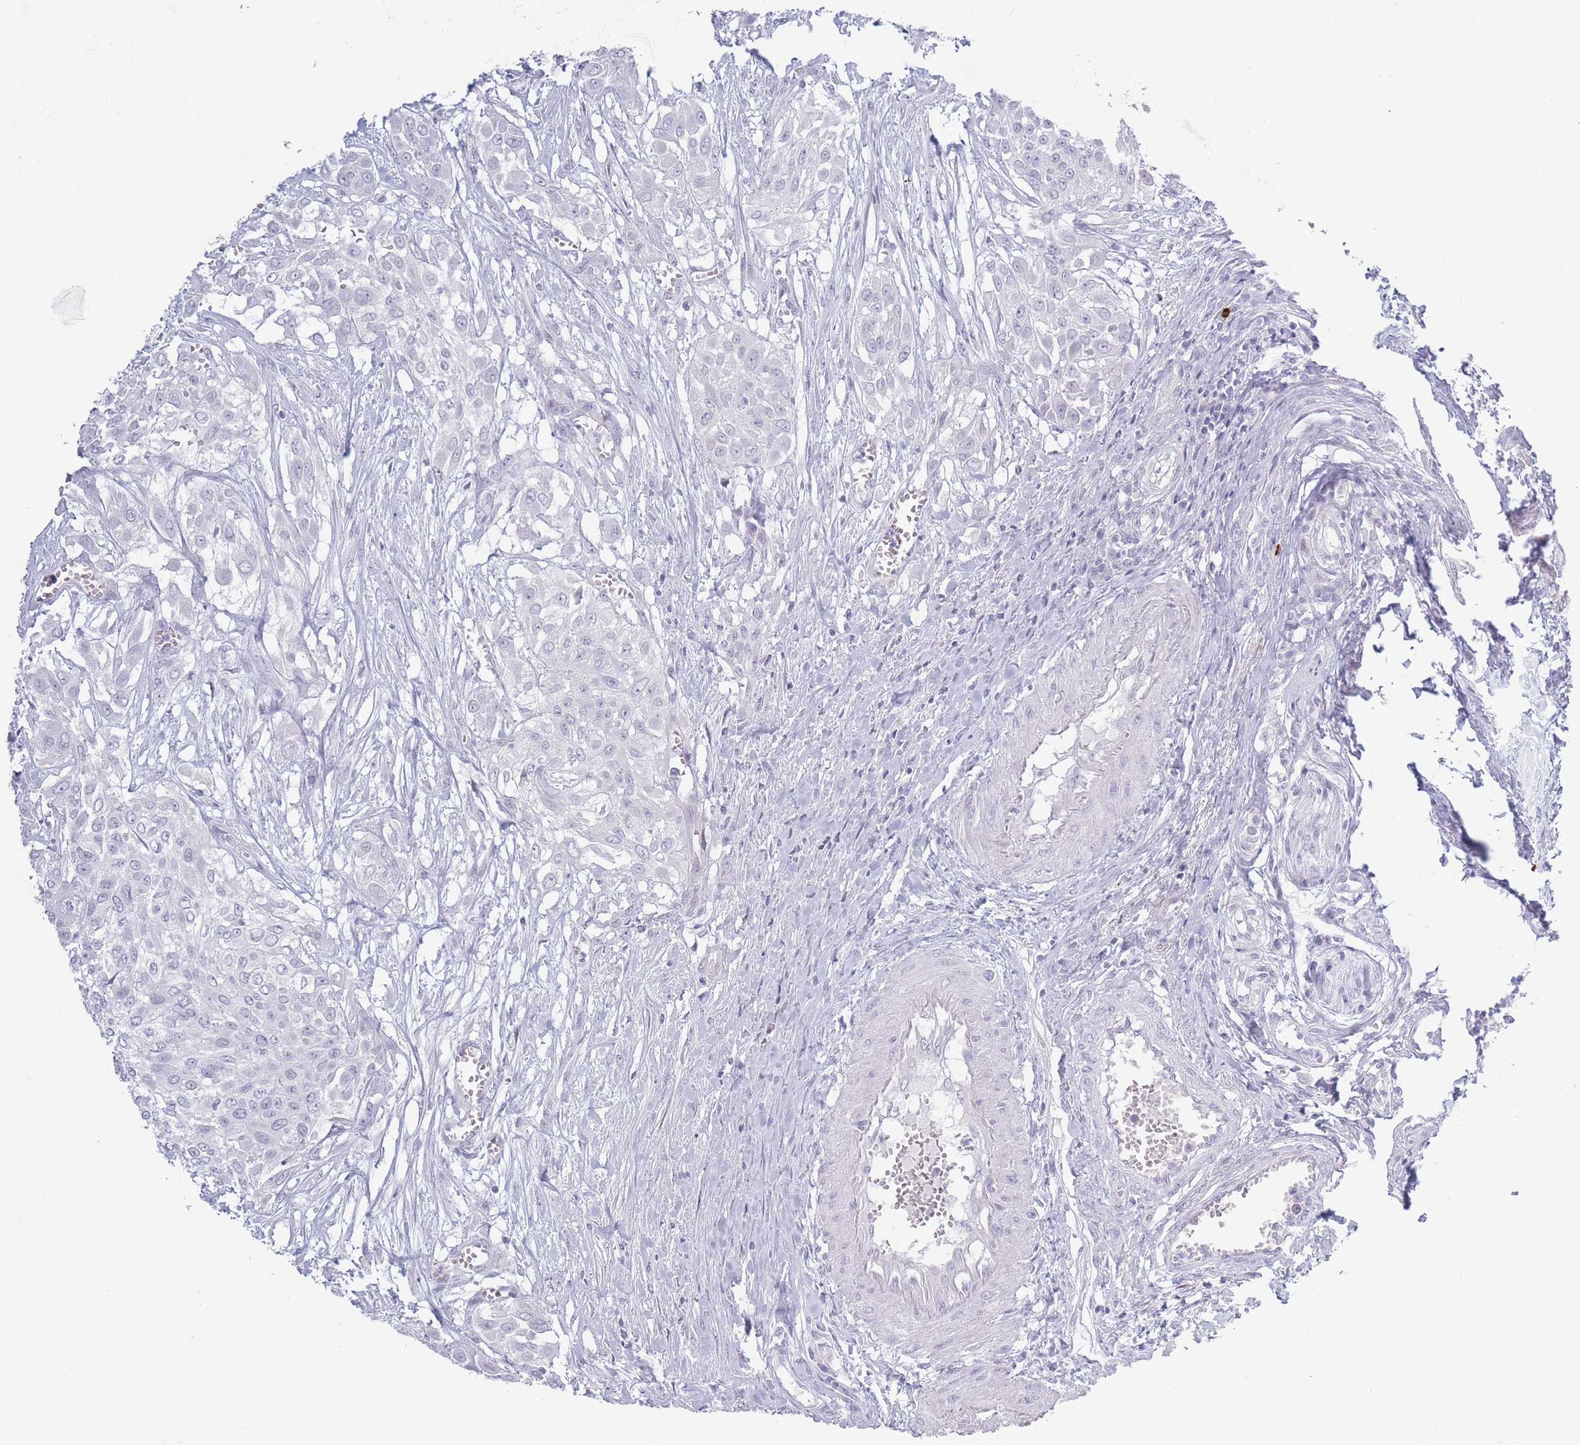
{"staining": {"intensity": "negative", "quantity": "none", "location": "none"}, "tissue": "urothelial cancer", "cell_type": "Tumor cells", "image_type": "cancer", "snomed": [{"axis": "morphology", "description": "Urothelial carcinoma, High grade"}, {"axis": "topography", "description": "Urinary bladder"}], "caption": "Tumor cells are negative for brown protein staining in high-grade urothelial carcinoma.", "gene": "PLEKHG2", "patient": {"sex": "male", "age": 57}}